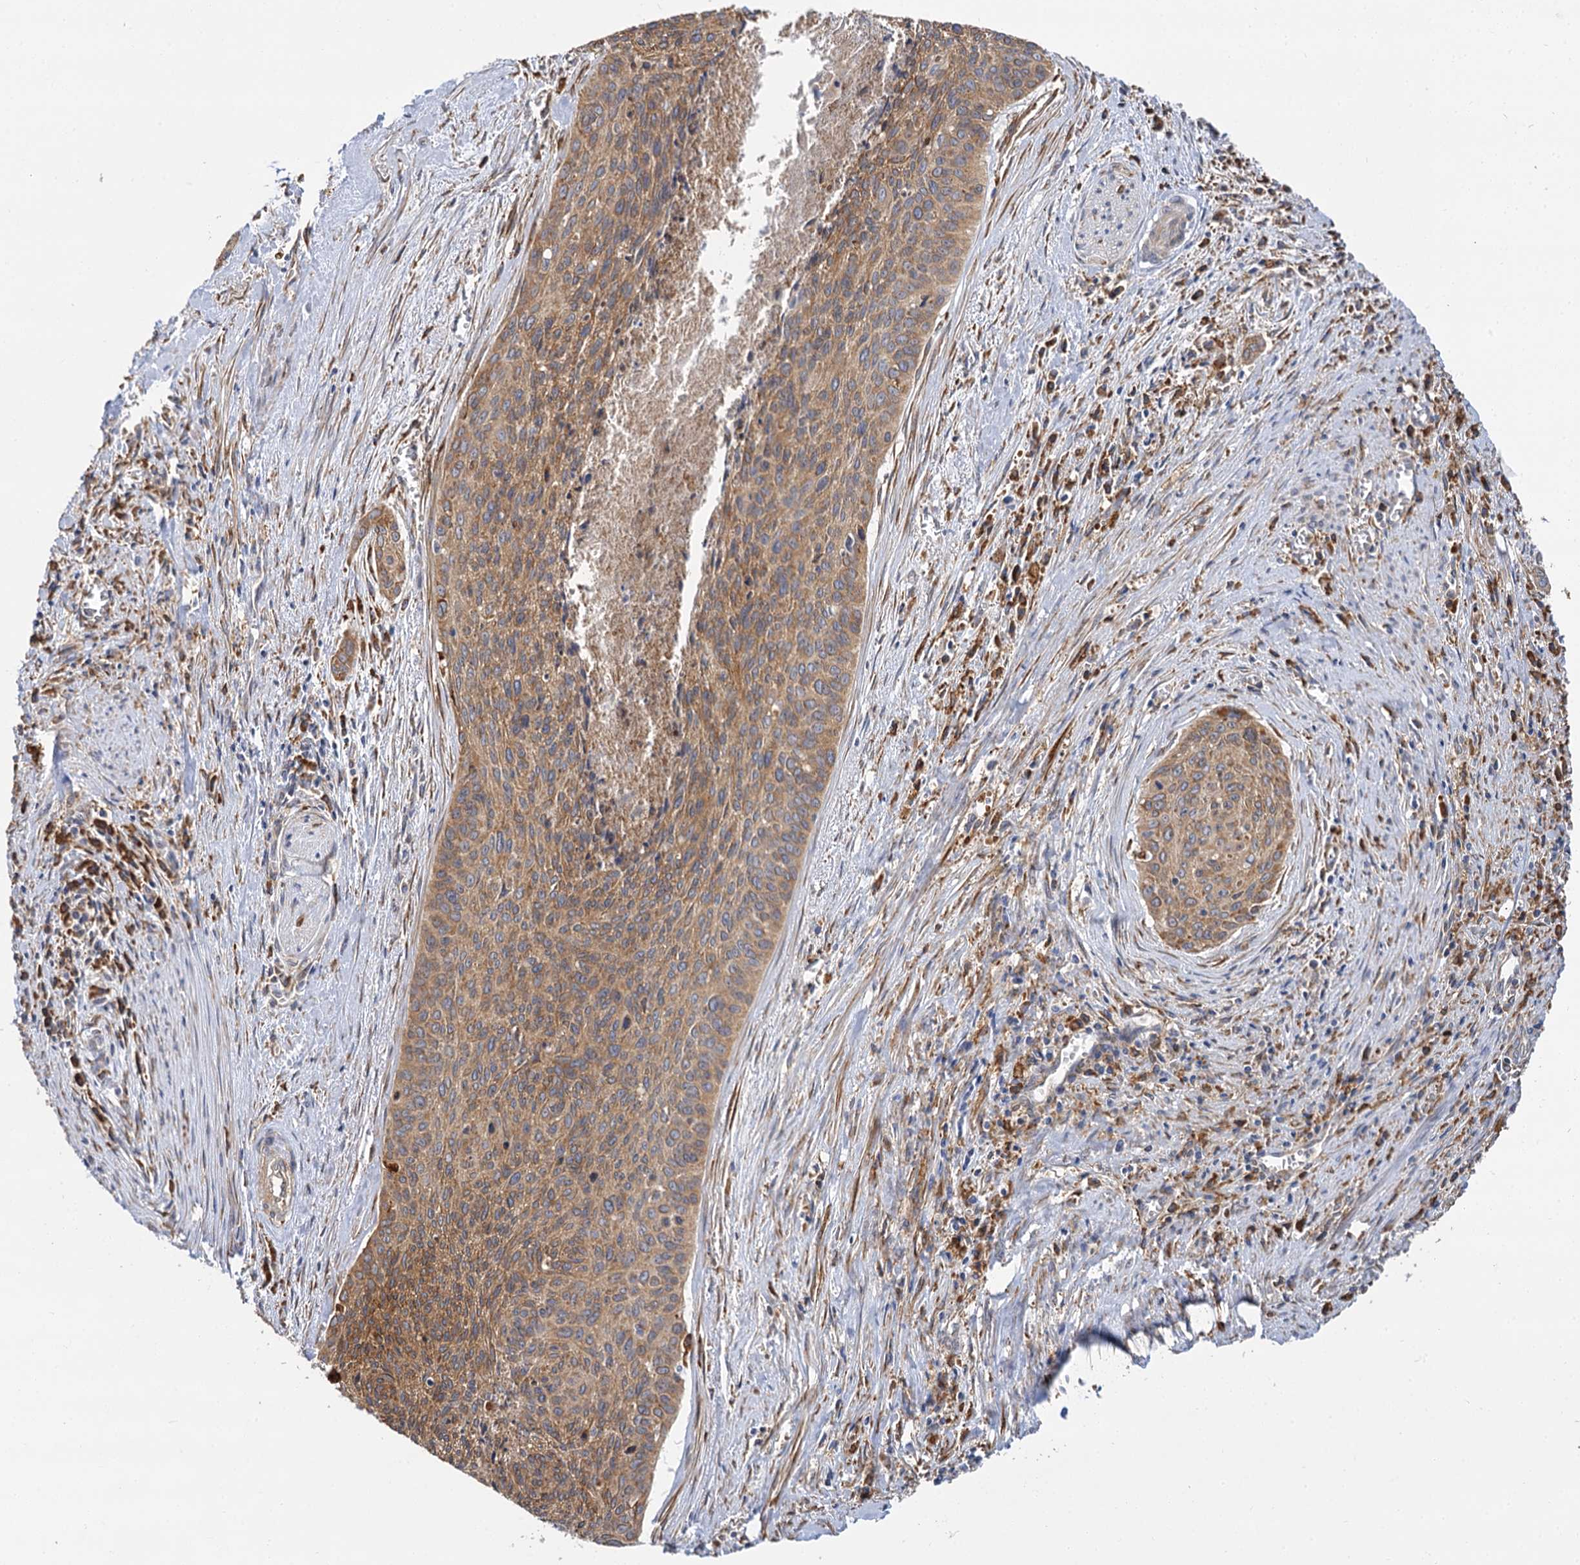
{"staining": {"intensity": "moderate", "quantity": ">75%", "location": "cytoplasmic/membranous"}, "tissue": "cervical cancer", "cell_type": "Tumor cells", "image_type": "cancer", "snomed": [{"axis": "morphology", "description": "Squamous cell carcinoma, NOS"}, {"axis": "topography", "description": "Cervix"}], "caption": "IHC (DAB (3,3'-diaminobenzidine)) staining of human cervical squamous cell carcinoma reveals moderate cytoplasmic/membranous protein expression in approximately >75% of tumor cells.", "gene": "PPIP5K2", "patient": {"sex": "female", "age": 55}}